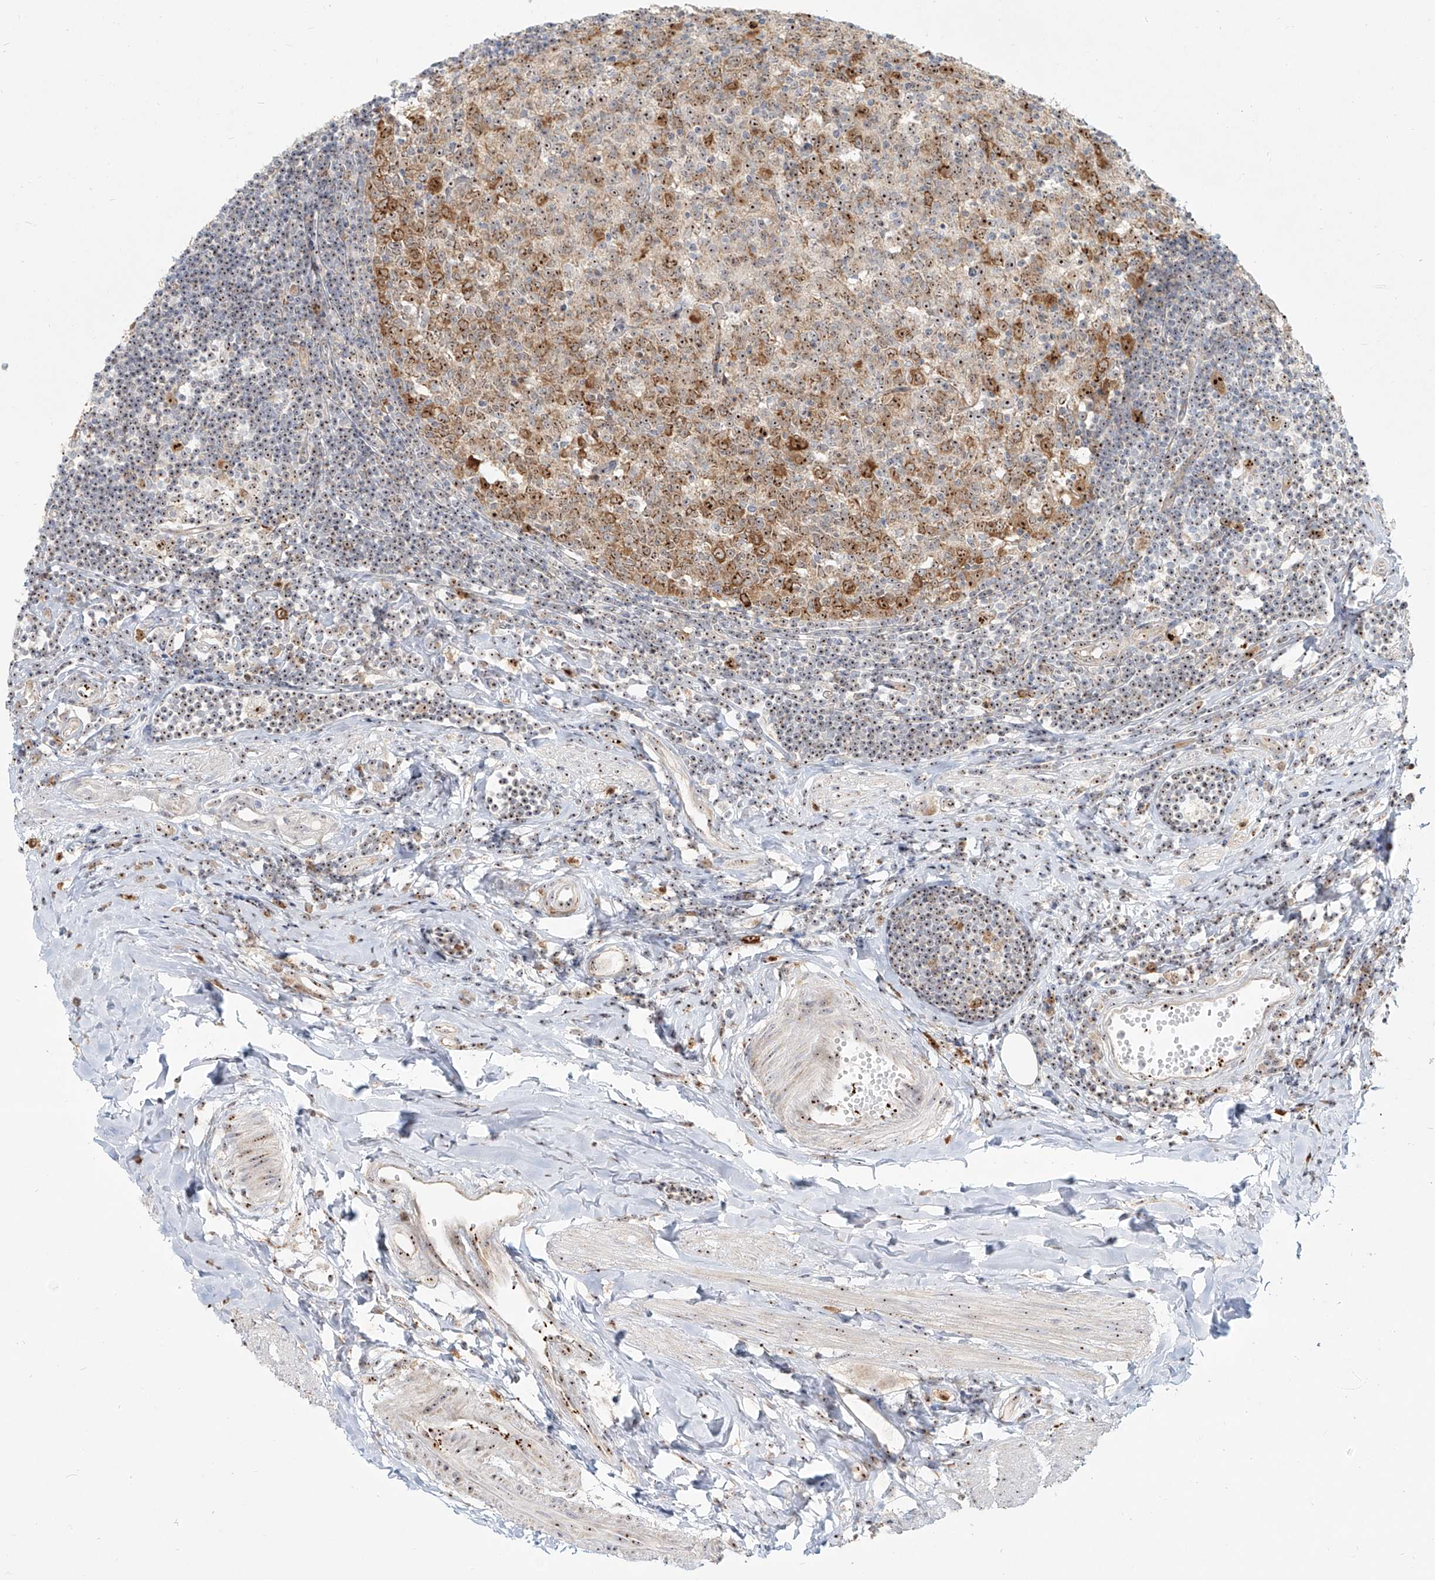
{"staining": {"intensity": "moderate", "quantity": ">75%", "location": "cytoplasmic/membranous,nuclear"}, "tissue": "appendix", "cell_type": "Glandular cells", "image_type": "normal", "snomed": [{"axis": "morphology", "description": "Normal tissue, NOS"}, {"axis": "topography", "description": "Appendix"}], "caption": "Immunohistochemistry (IHC) photomicrograph of benign appendix: appendix stained using immunohistochemistry exhibits medium levels of moderate protein expression localized specifically in the cytoplasmic/membranous,nuclear of glandular cells, appearing as a cytoplasmic/membranous,nuclear brown color.", "gene": "BYSL", "patient": {"sex": "female", "age": 54}}